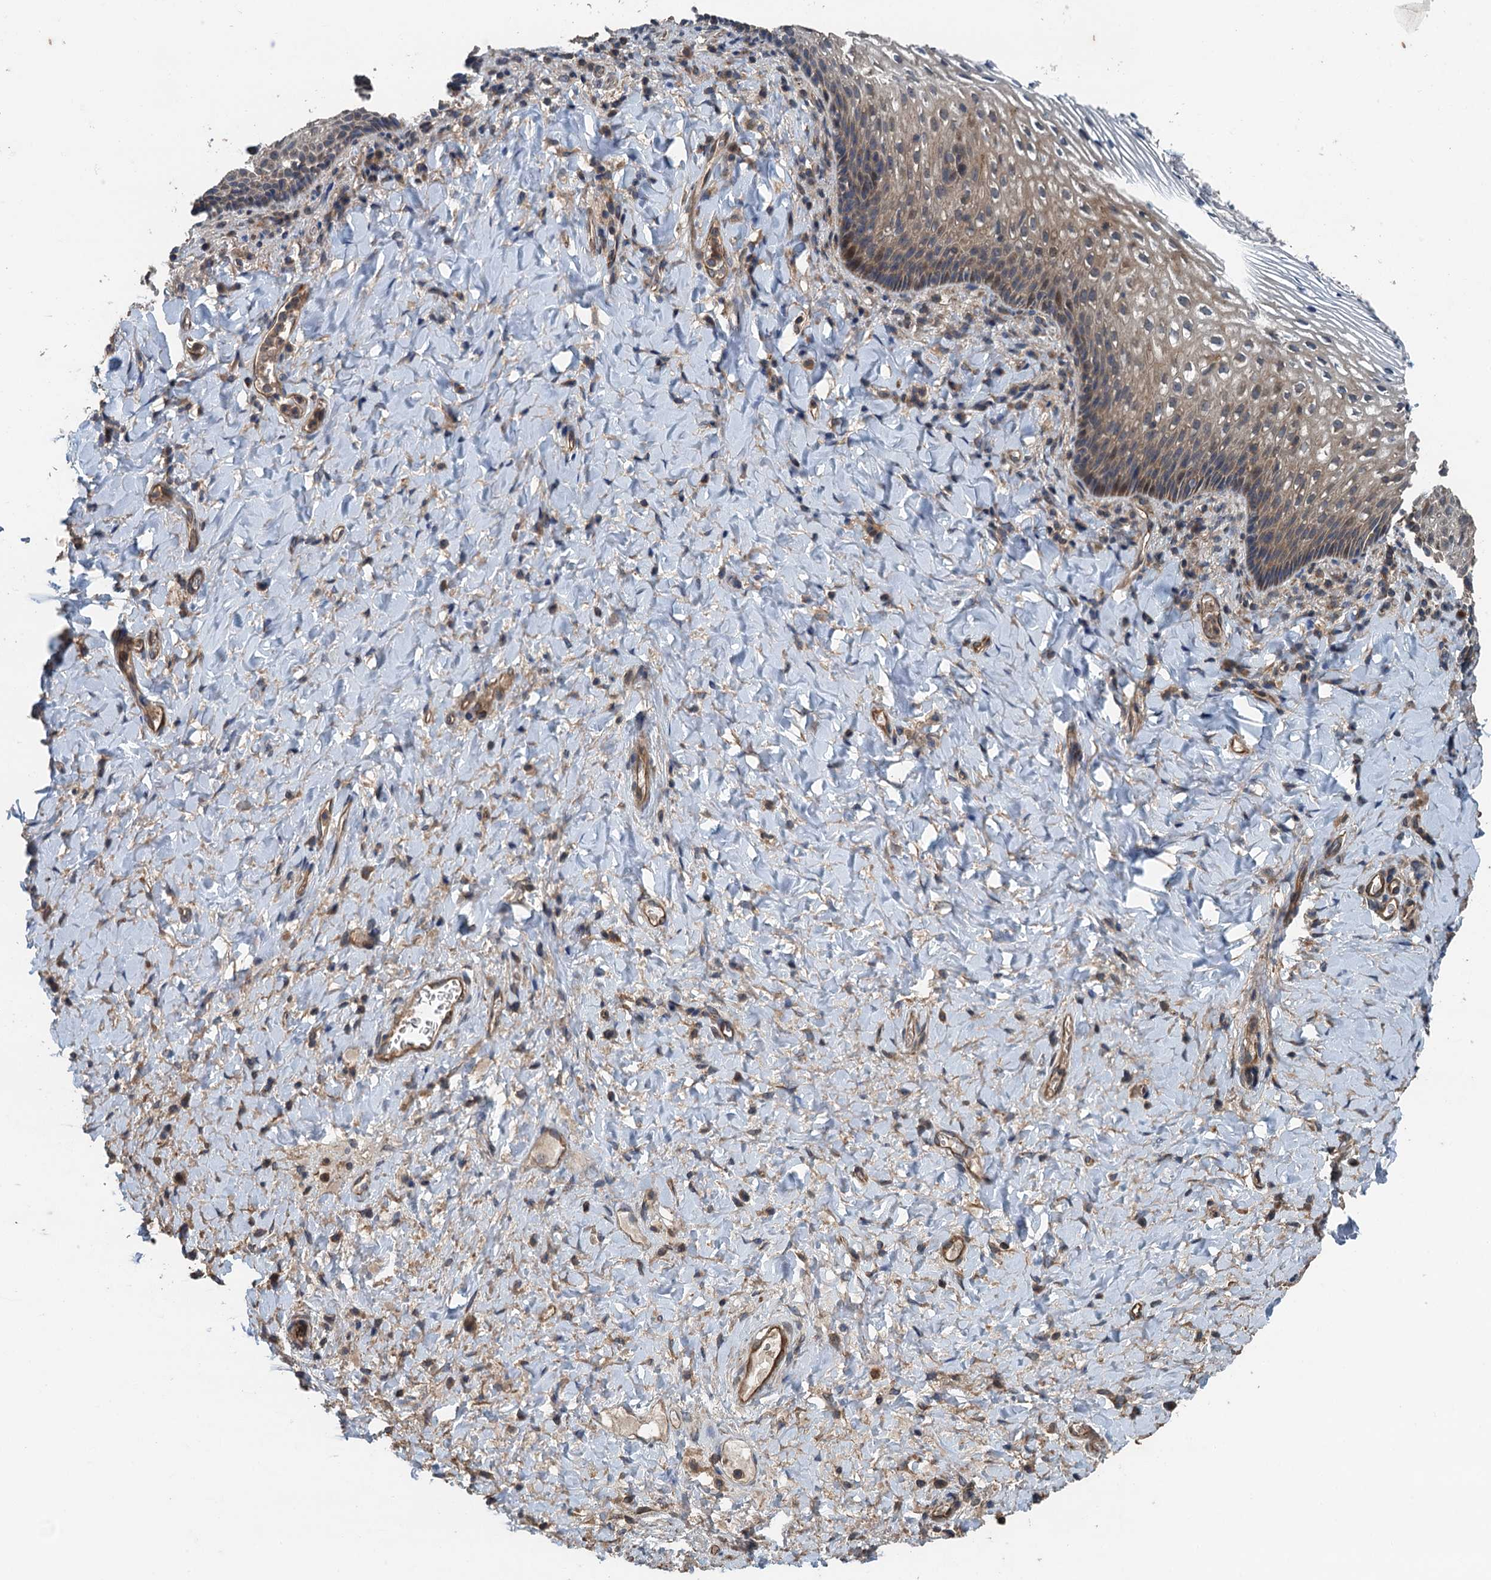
{"staining": {"intensity": "moderate", "quantity": "25%-75%", "location": "cytoplasmic/membranous,nuclear"}, "tissue": "vagina", "cell_type": "Squamous epithelial cells", "image_type": "normal", "snomed": [{"axis": "morphology", "description": "Normal tissue, NOS"}, {"axis": "topography", "description": "Vagina"}], "caption": "Immunohistochemistry (DAB) staining of benign vagina exhibits moderate cytoplasmic/membranous,nuclear protein staining in approximately 25%-75% of squamous epithelial cells. (DAB (3,3'-diaminobenzidine) = brown stain, brightfield microscopy at high magnification).", "gene": "BORCS5", "patient": {"sex": "female", "age": 60}}